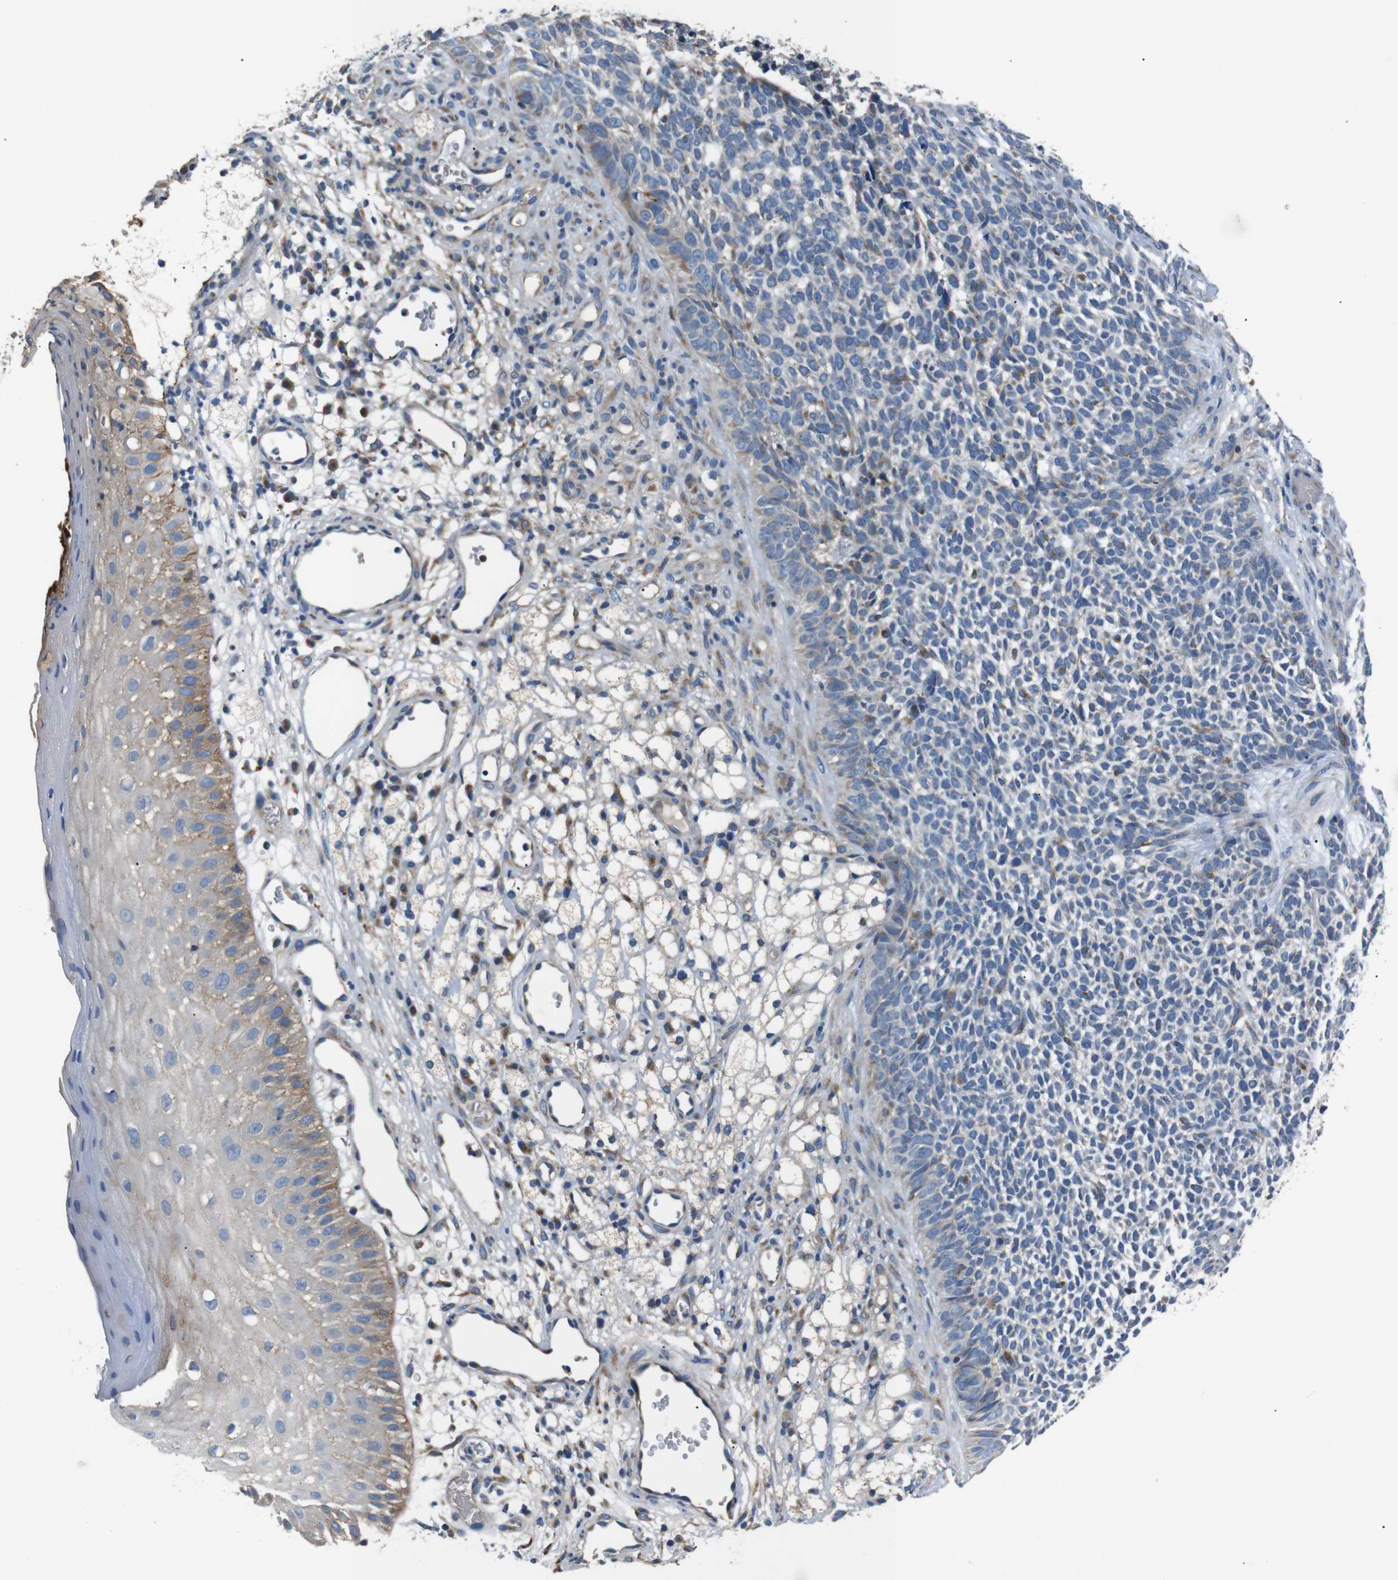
{"staining": {"intensity": "weak", "quantity": "<25%", "location": "cytoplasmic/membranous"}, "tissue": "skin cancer", "cell_type": "Tumor cells", "image_type": "cancer", "snomed": [{"axis": "morphology", "description": "Basal cell carcinoma"}, {"axis": "topography", "description": "Skin"}], "caption": "DAB (3,3'-diaminobenzidine) immunohistochemical staining of human skin cancer exhibits no significant staining in tumor cells.", "gene": "NETO2", "patient": {"sex": "female", "age": 84}}